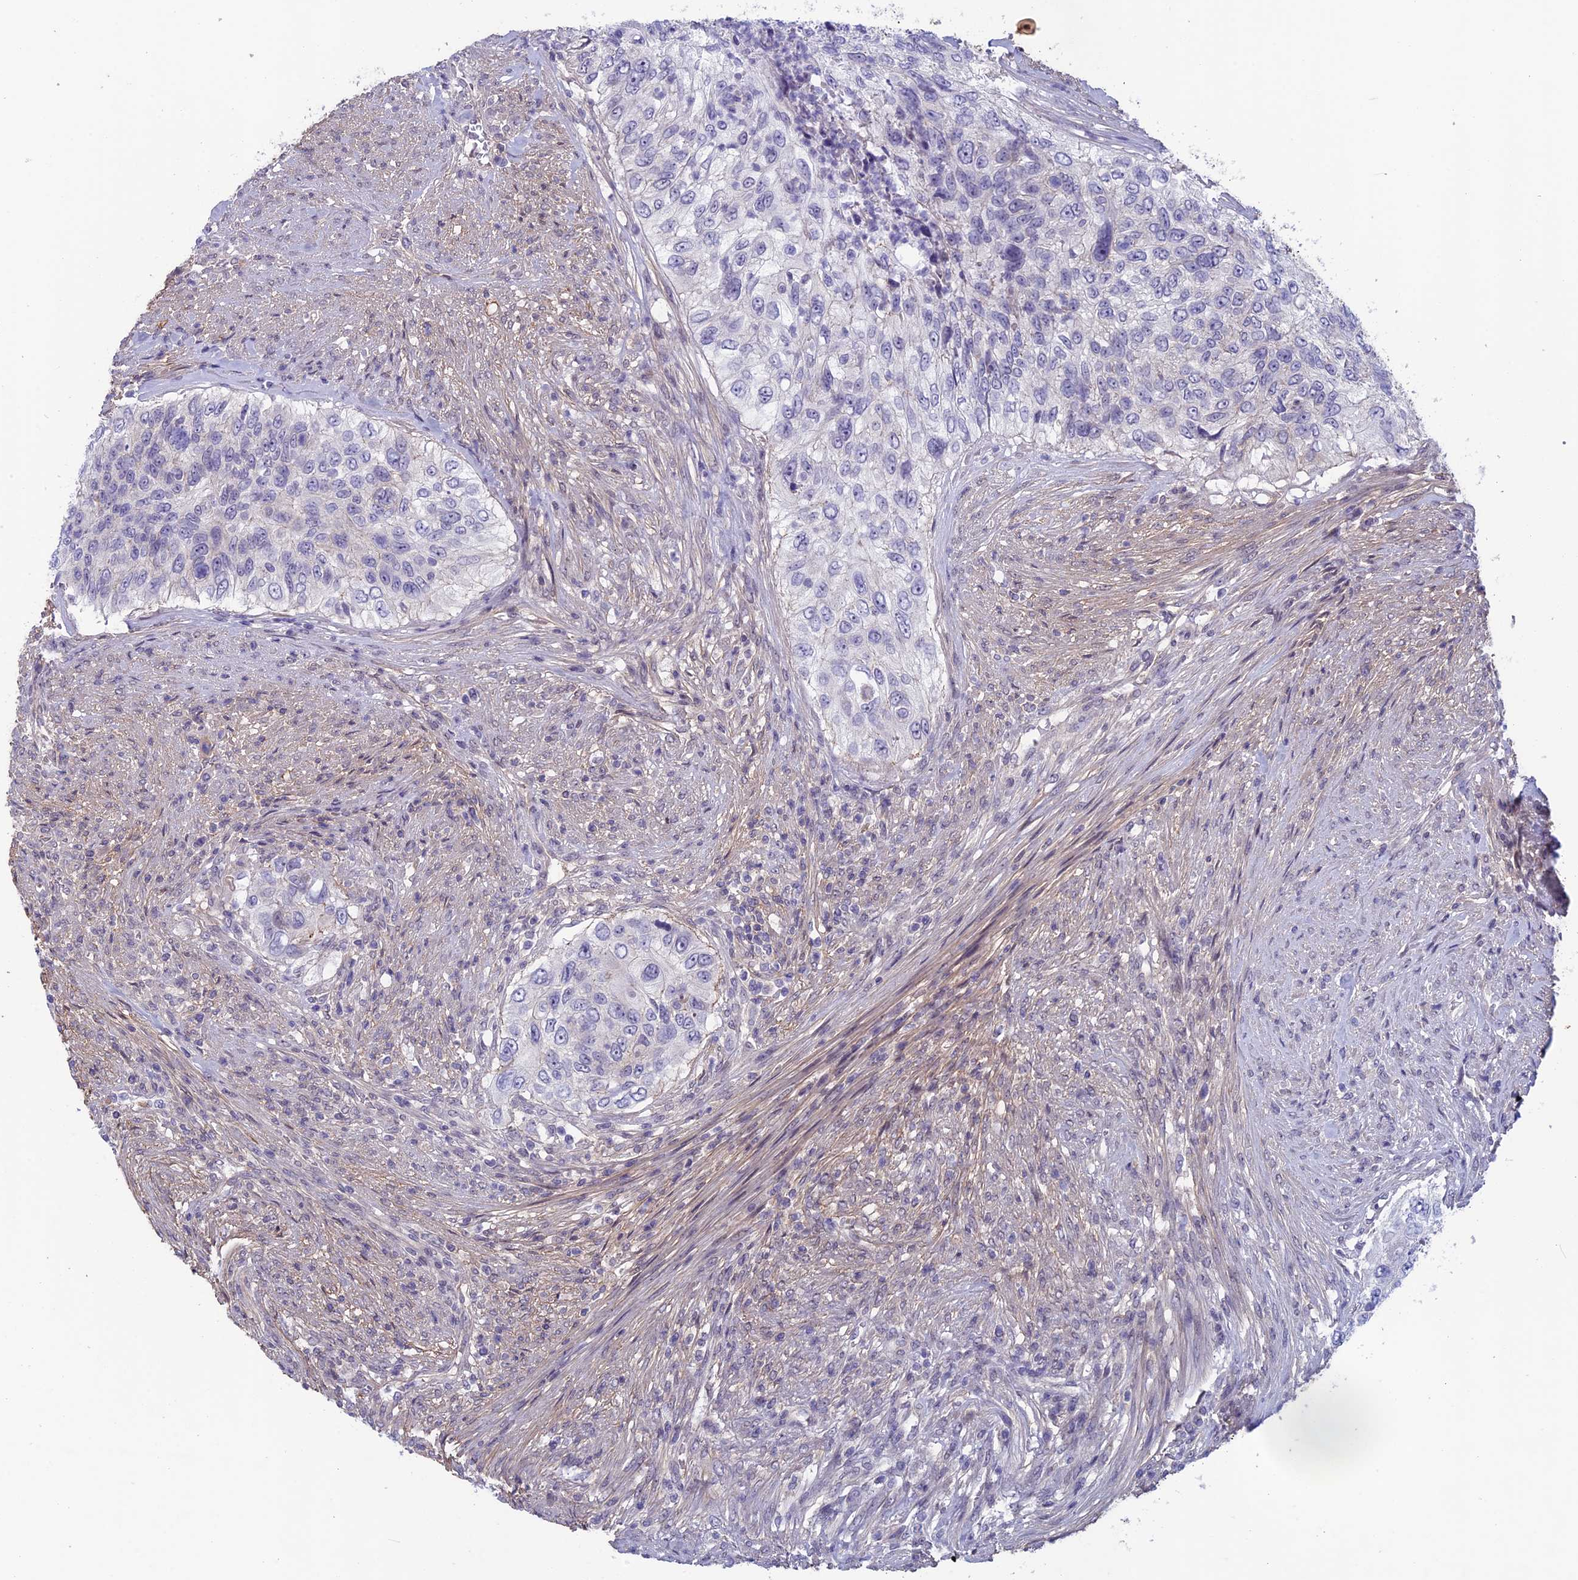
{"staining": {"intensity": "negative", "quantity": "none", "location": "none"}, "tissue": "urothelial cancer", "cell_type": "Tumor cells", "image_type": "cancer", "snomed": [{"axis": "morphology", "description": "Urothelial carcinoma, High grade"}, {"axis": "topography", "description": "Urinary bladder"}], "caption": "Immunohistochemistry of human urothelial cancer reveals no staining in tumor cells.", "gene": "FKBPL", "patient": {"sex": "female", "age": 60}}